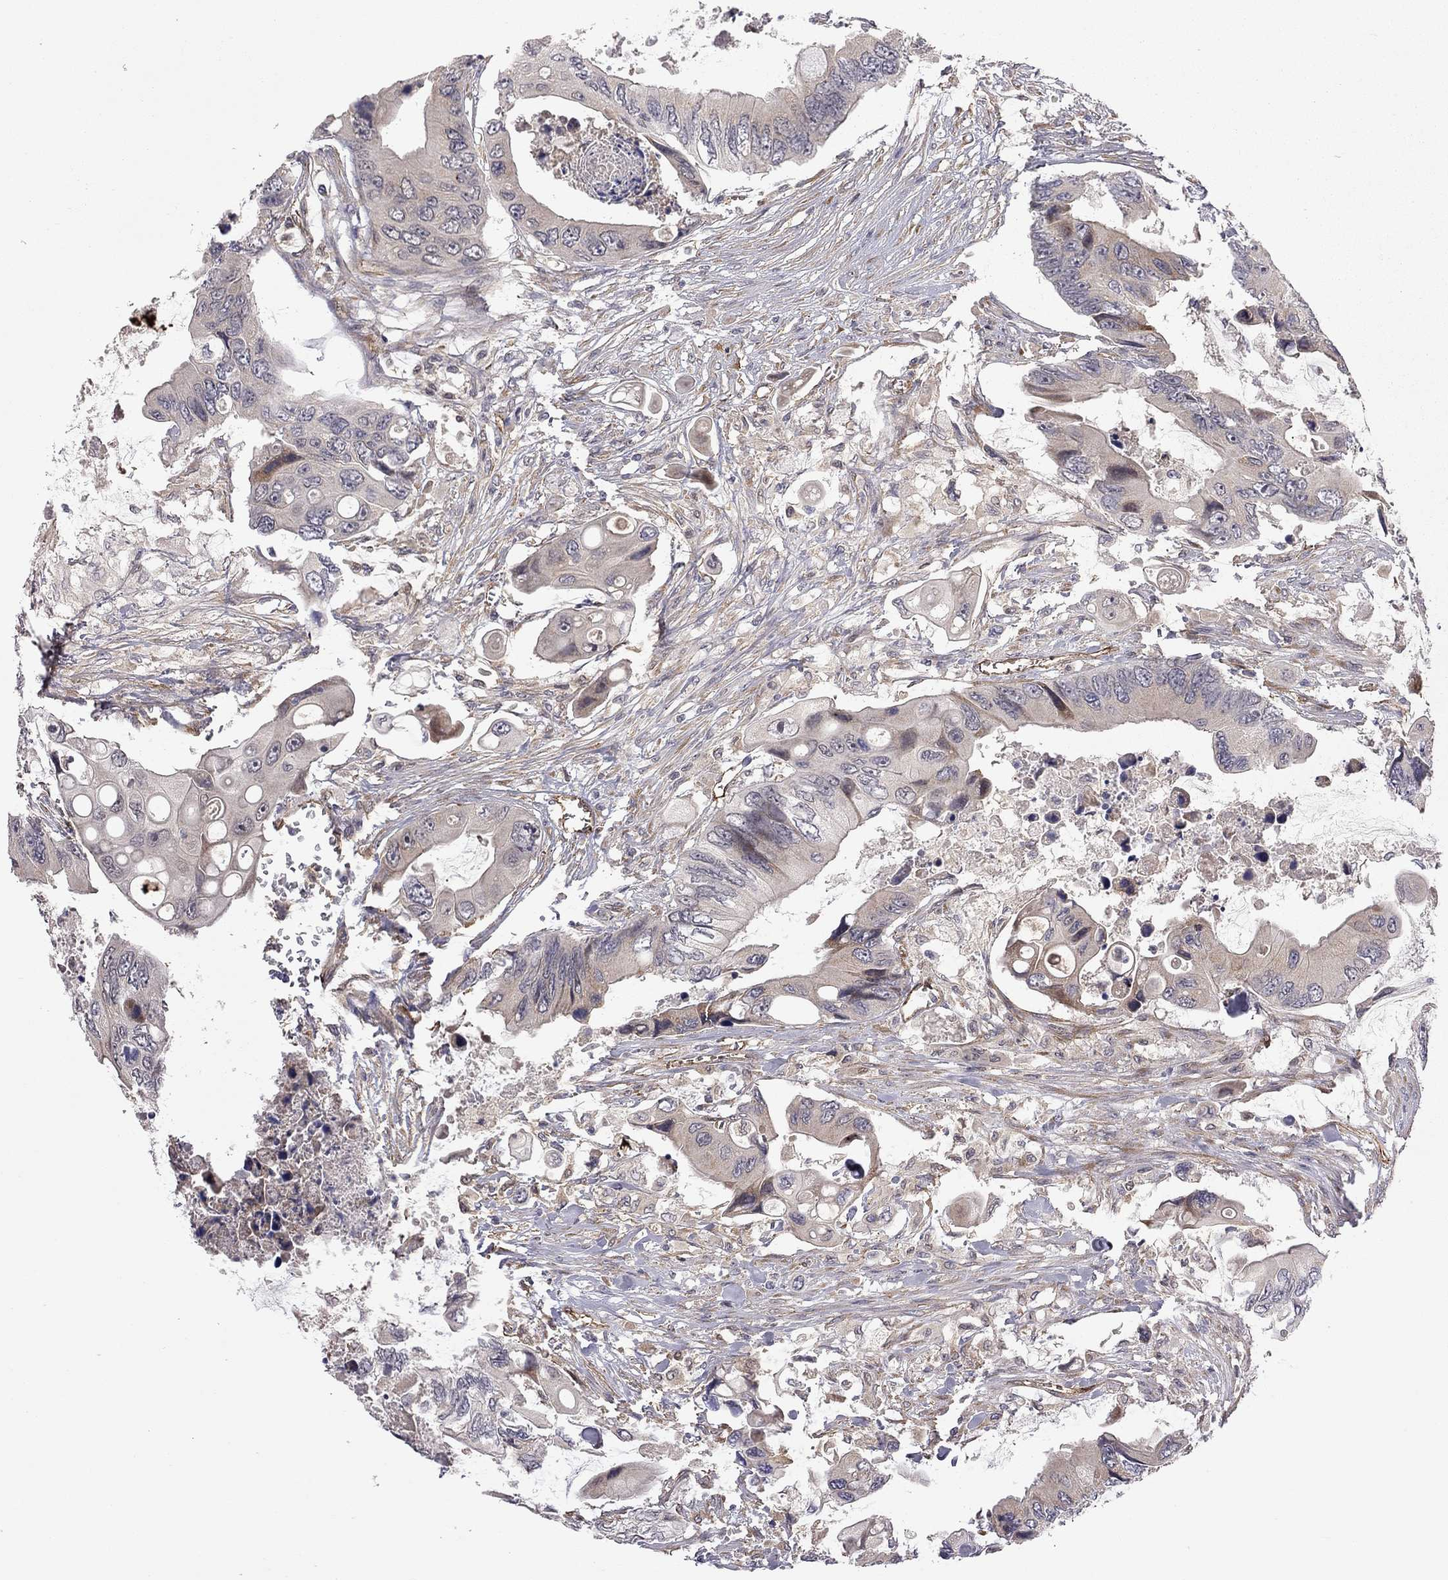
{"staining": {"intensity": "moderate", "quantity": "<25%", "location": "cytoplasmic/membranous"}, "tissue": "colorectal cancer", "cell_type": "Tumor cells", "image_type": "cancer", "snomed": [{"axis": "morphology", "description": "Adenocarcinoma, NOS"}, {"axis": "topography", "description": "Rectum"}], "caption": "Brown immunohistochemical staining in human colorectal cancer (adenocarcinoma) demonstrates moderate cytoplasmic/membranous staining in about <25% of tumor cells. (Brightfield microscopy of DAB IHC at high magnification).", "gene": "EXOC3L2", "patient": {"sex": "male", "age": 63}}